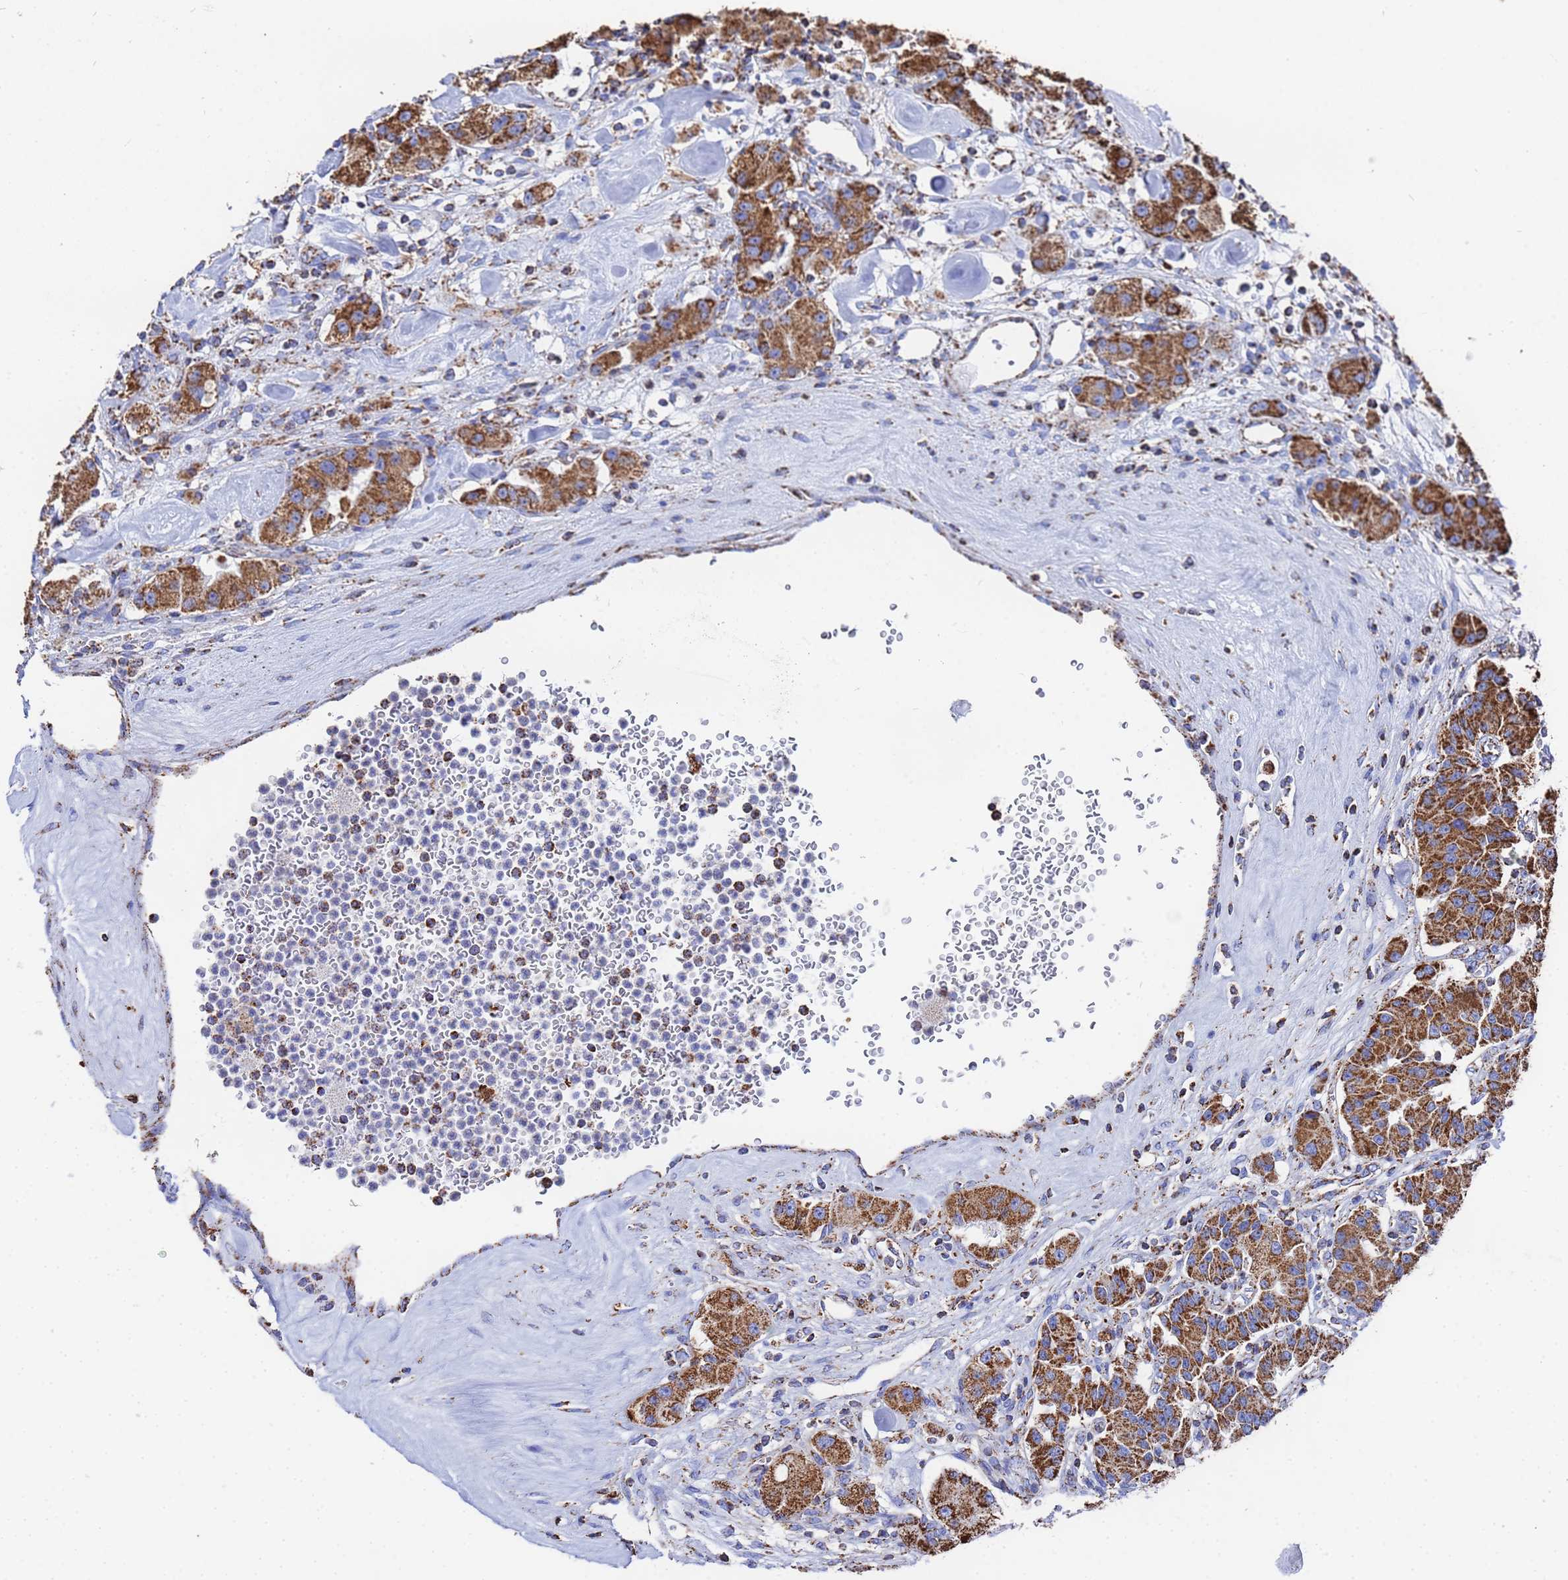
{"staining": {"intensity": "strong", "quantity": ">75%", "location": "cytoplasmic/membranous"}, "tissue": "carcinoid", "cell_type": "Tumor cells", "image_type": "cancer", "snomed": [{"axis": "morphology", "description": "Carcinoid, malignant, NOS"}, {"axis": "topography", "description": "Pancreas"}], "caption": "A histopathology image showing strong cytoplasmic/membranous positivity in about >75% of tumor cells in carcinoid, as visualized by brown immunohistochemical staining.", "gene": "GLUD1", "patient": {"sex": "male", "age": 41}}